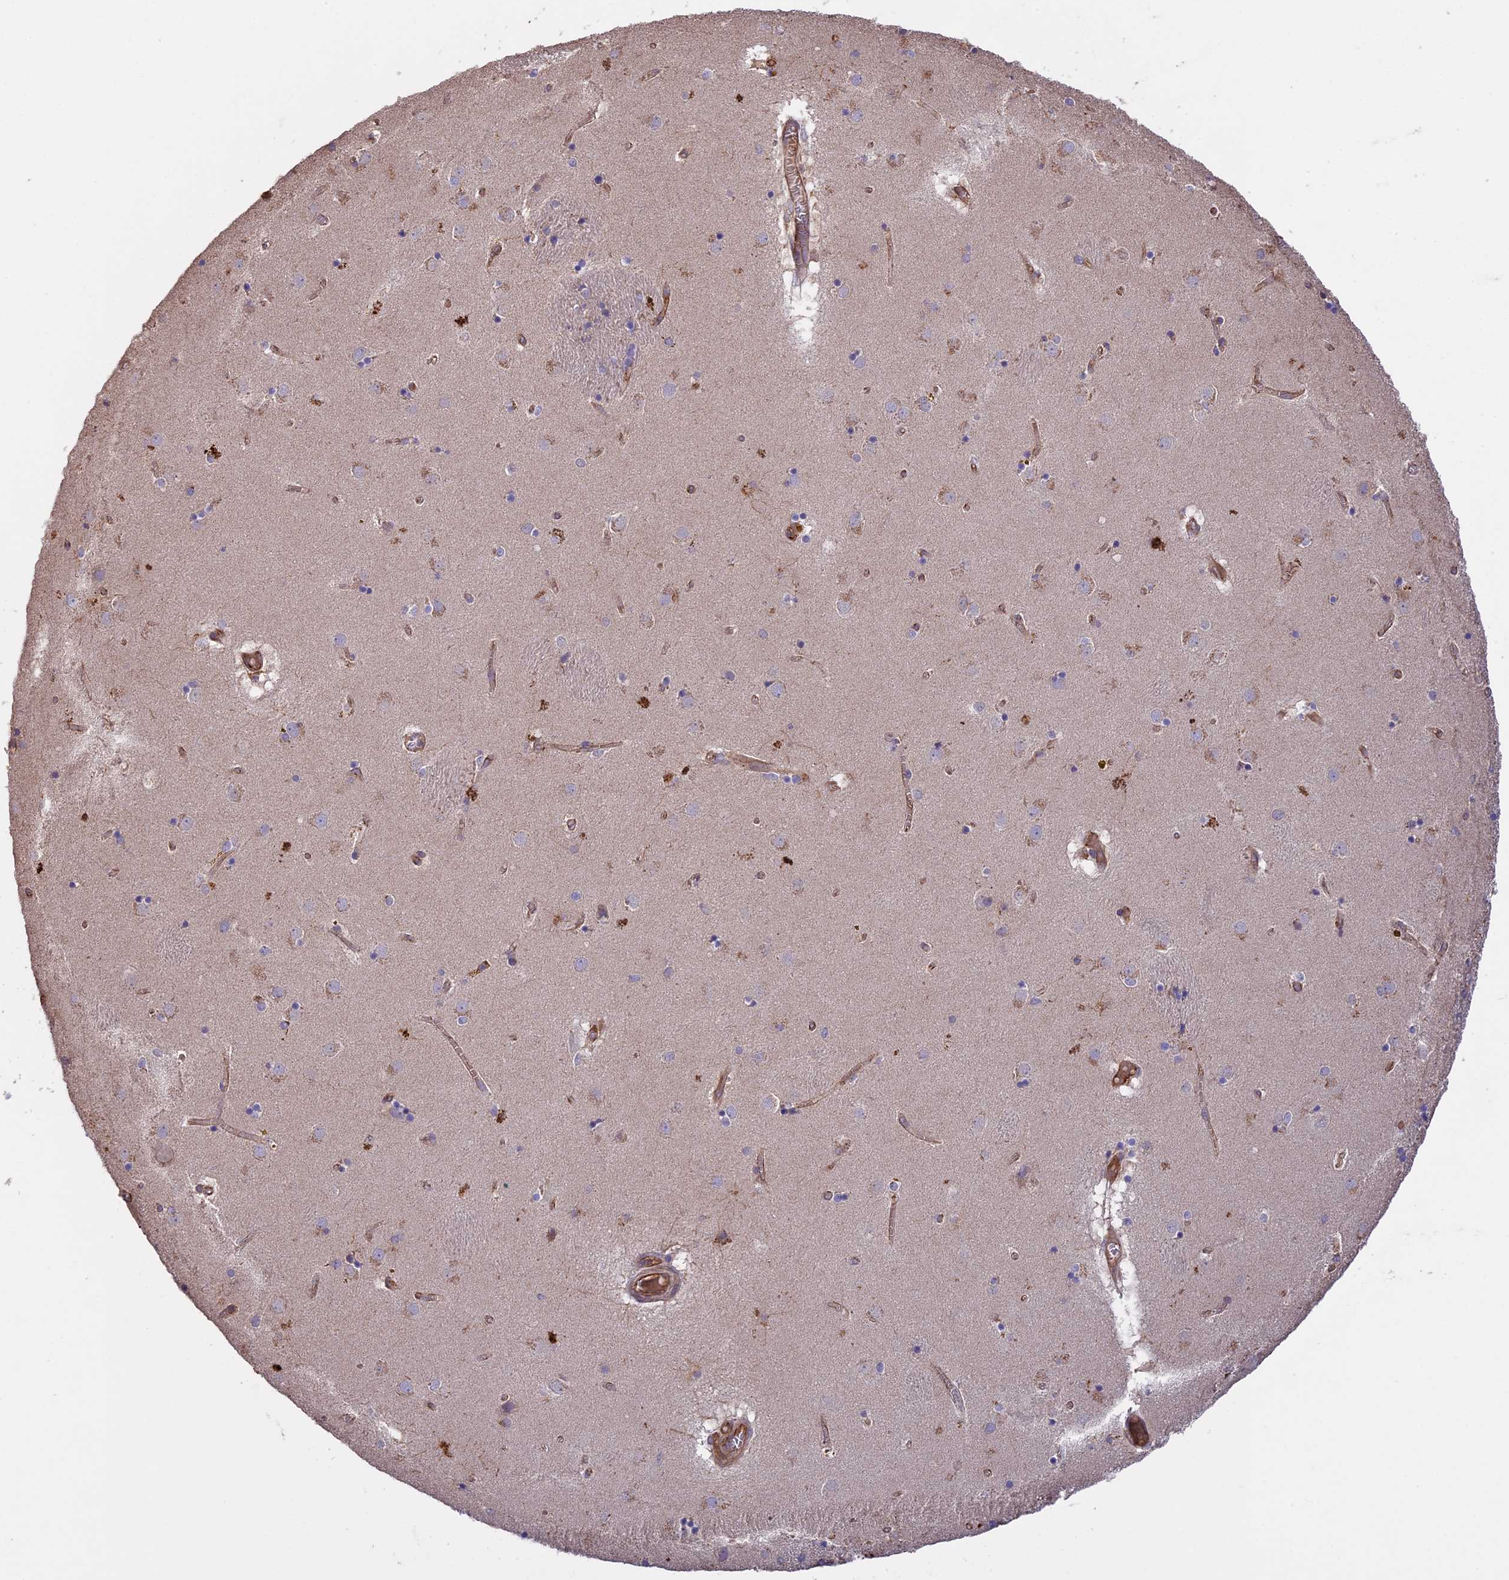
{"staining": {"intensity": "negative", "quantity": "none", "location": "none"}, "tissue": "caudate", "cell_type": "Glial cells", "image_type": "normal", "snomed": [{"axis": "morphology", "description": "Normal tissue, NOS"}, {"axis": "topography", "description": "Lateral ventricle wall"}], "caption": "The photomicrograph displays no staining of glial cells in normal caudate. (Stains: DAB (3,3'-diaminobenzidine) IHC with hematoxylin counter stain, Microscopy: brightfield microscopy at high magnification).", "gene": "GAS8", "patient": {"sex": "male", "age": 70}}